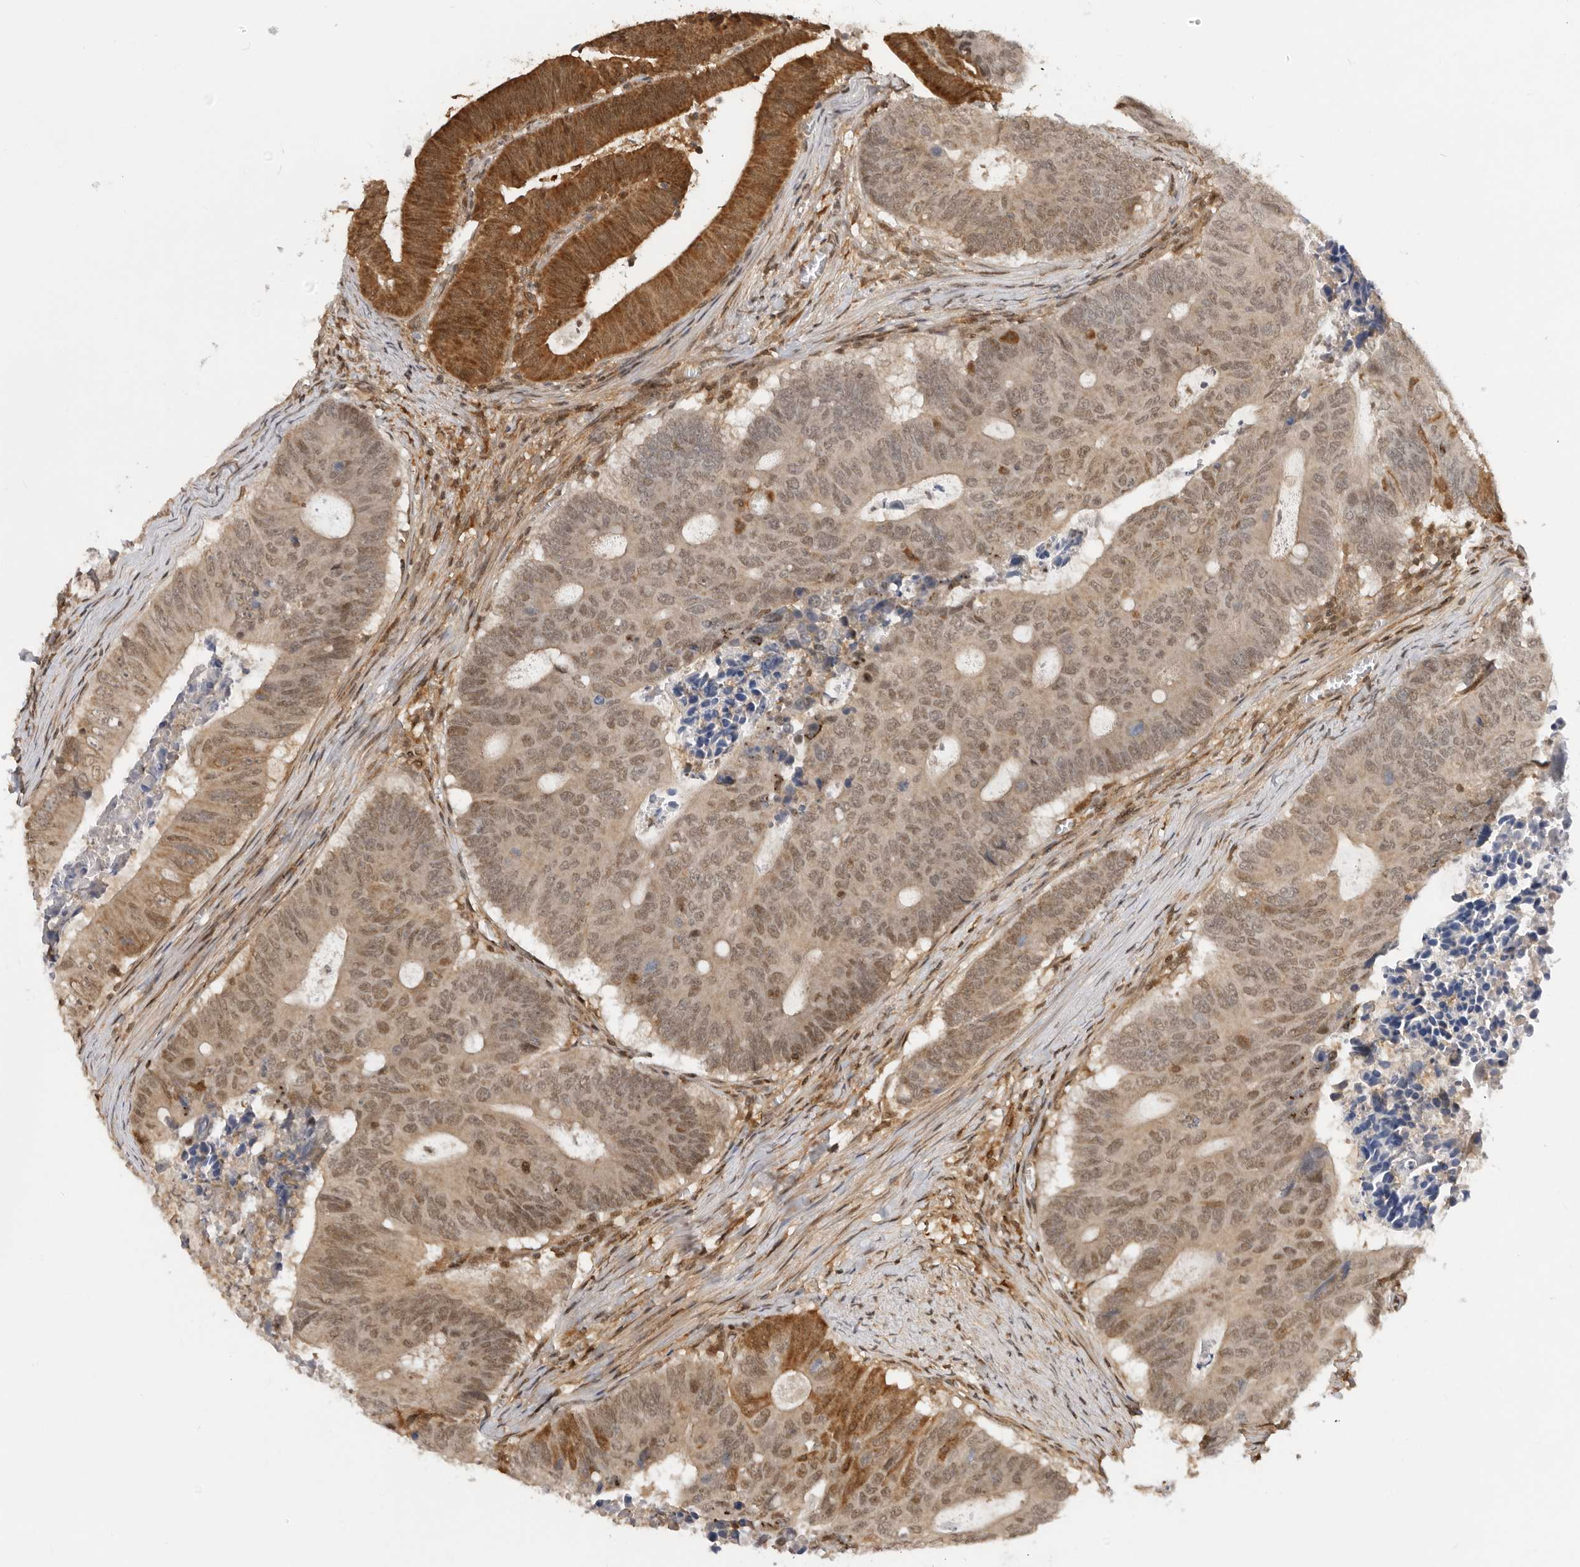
{"staining": {"intensity": "moderate", "quantity": ">75%", "location": "cytoplasmic/membranous,nuclear"}, "tissue": "colorectal cancer", "cell_type": "Tumor cells", "image_type": "cancer", "snomed": [{"axis": "morphology", "description": "Adenocarcinoma, NOS"}, {"axis": "topography", "description": "Colon"}], "caption": "This histopathology image reveals IHC staining of human adenocarcinoma (colorectal), with medium moderate cytoplasmic/membranous and nuclear staining in about >75% of tumor cells.", "gene": "ADPRS", "patient": {"sex": "male", "age": 87}}